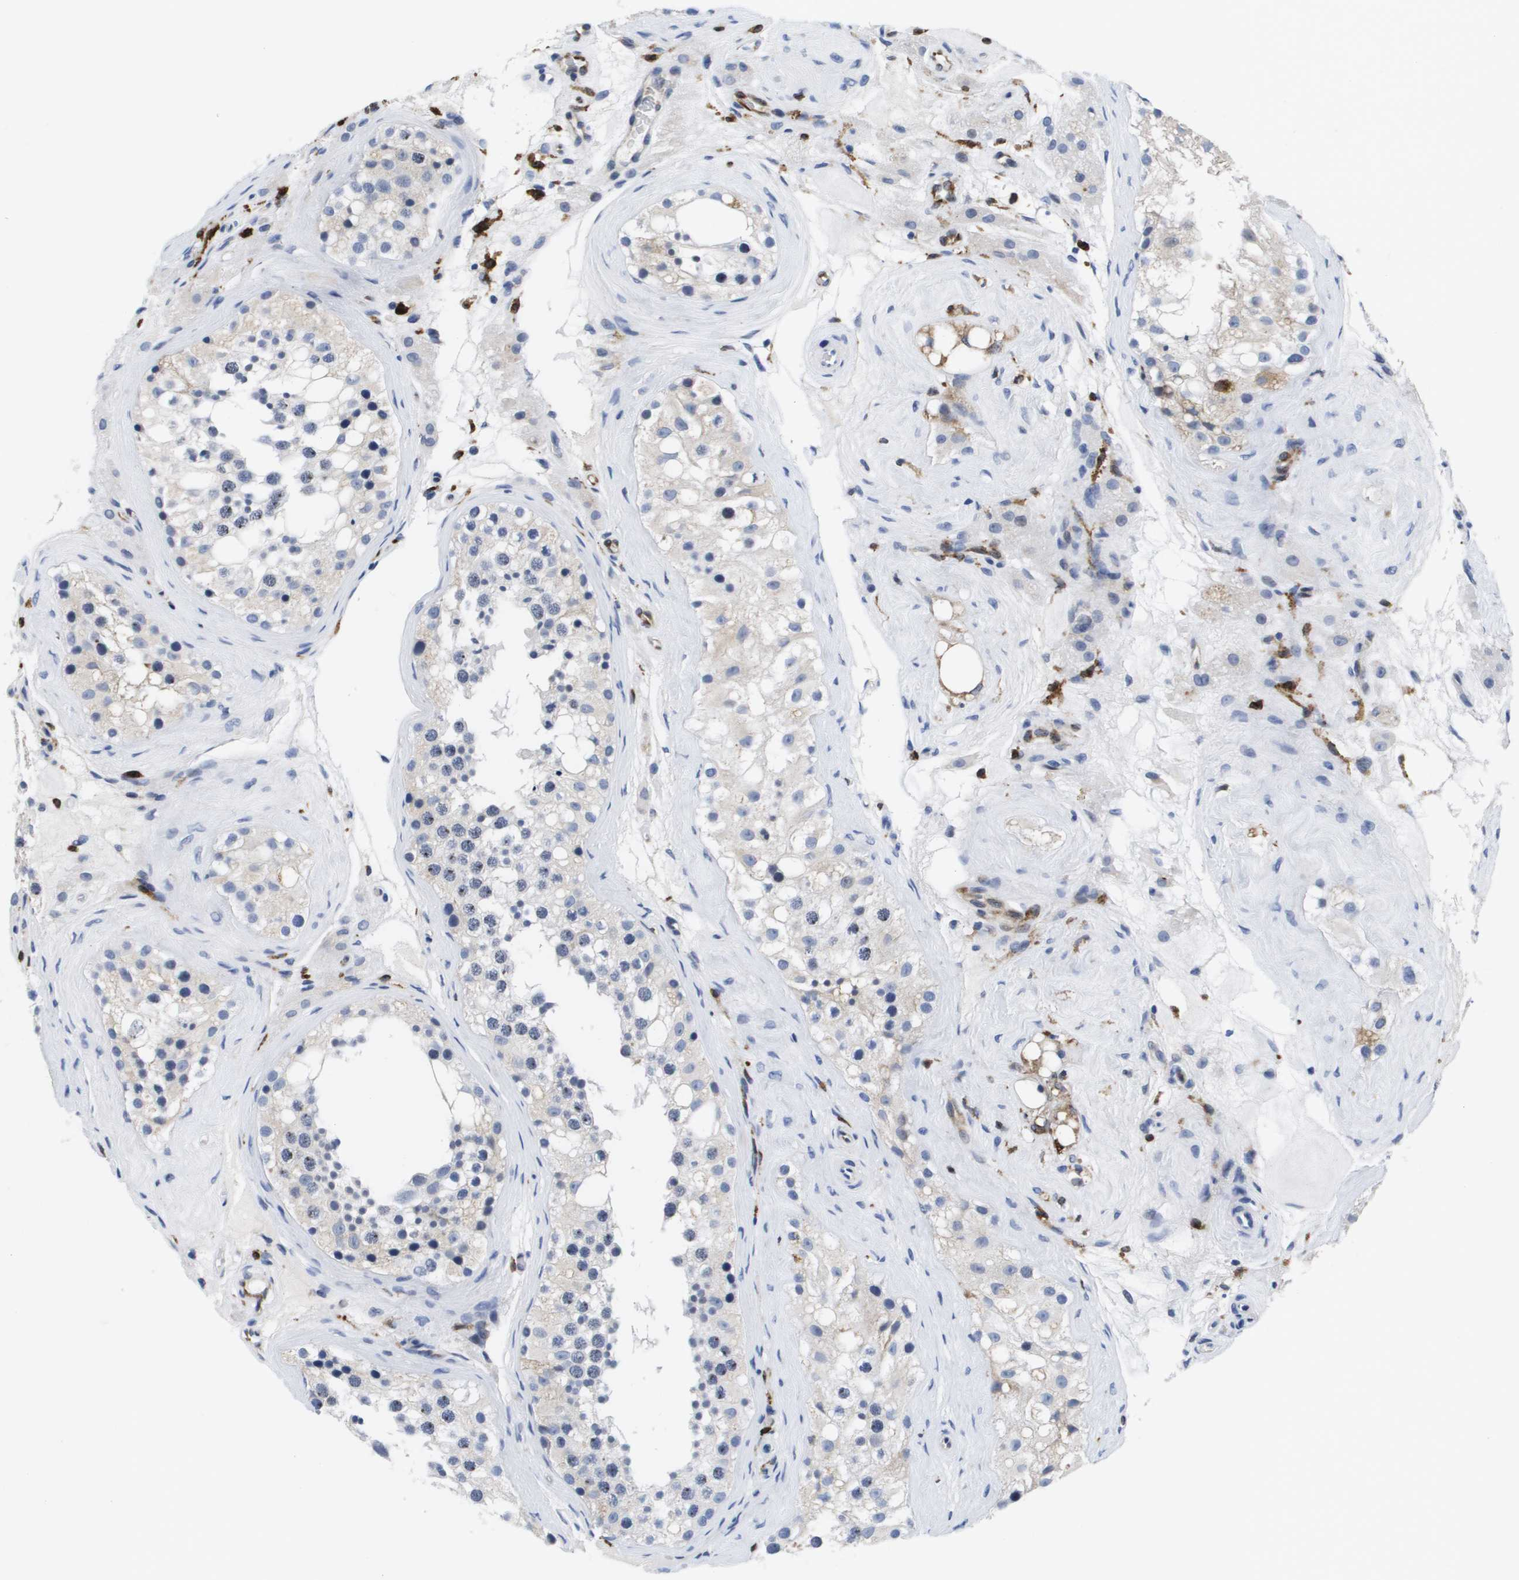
{"staining": {"intensity": "negative", "quantity": "none", "location": "none"}, "tissue": "testis", "cell_type": "Cells in seminiferous ducts", "image_type": "normal", "snomed": [{"axis": "morphology", "description": "Normal tissue, NOS"}, {"axis": "morphology", "description": "Seminoma, NOS"}, {"axis": "topography", "description": "Testis"}], "caption": "Unremarkable testis was stained to show a protein in brown. There is no significant staining in cells in seminiferous ducts. Nuclei are stained in blue.", "gene": "HMOX1", "patient": {"sex": "male", "age": 71}}